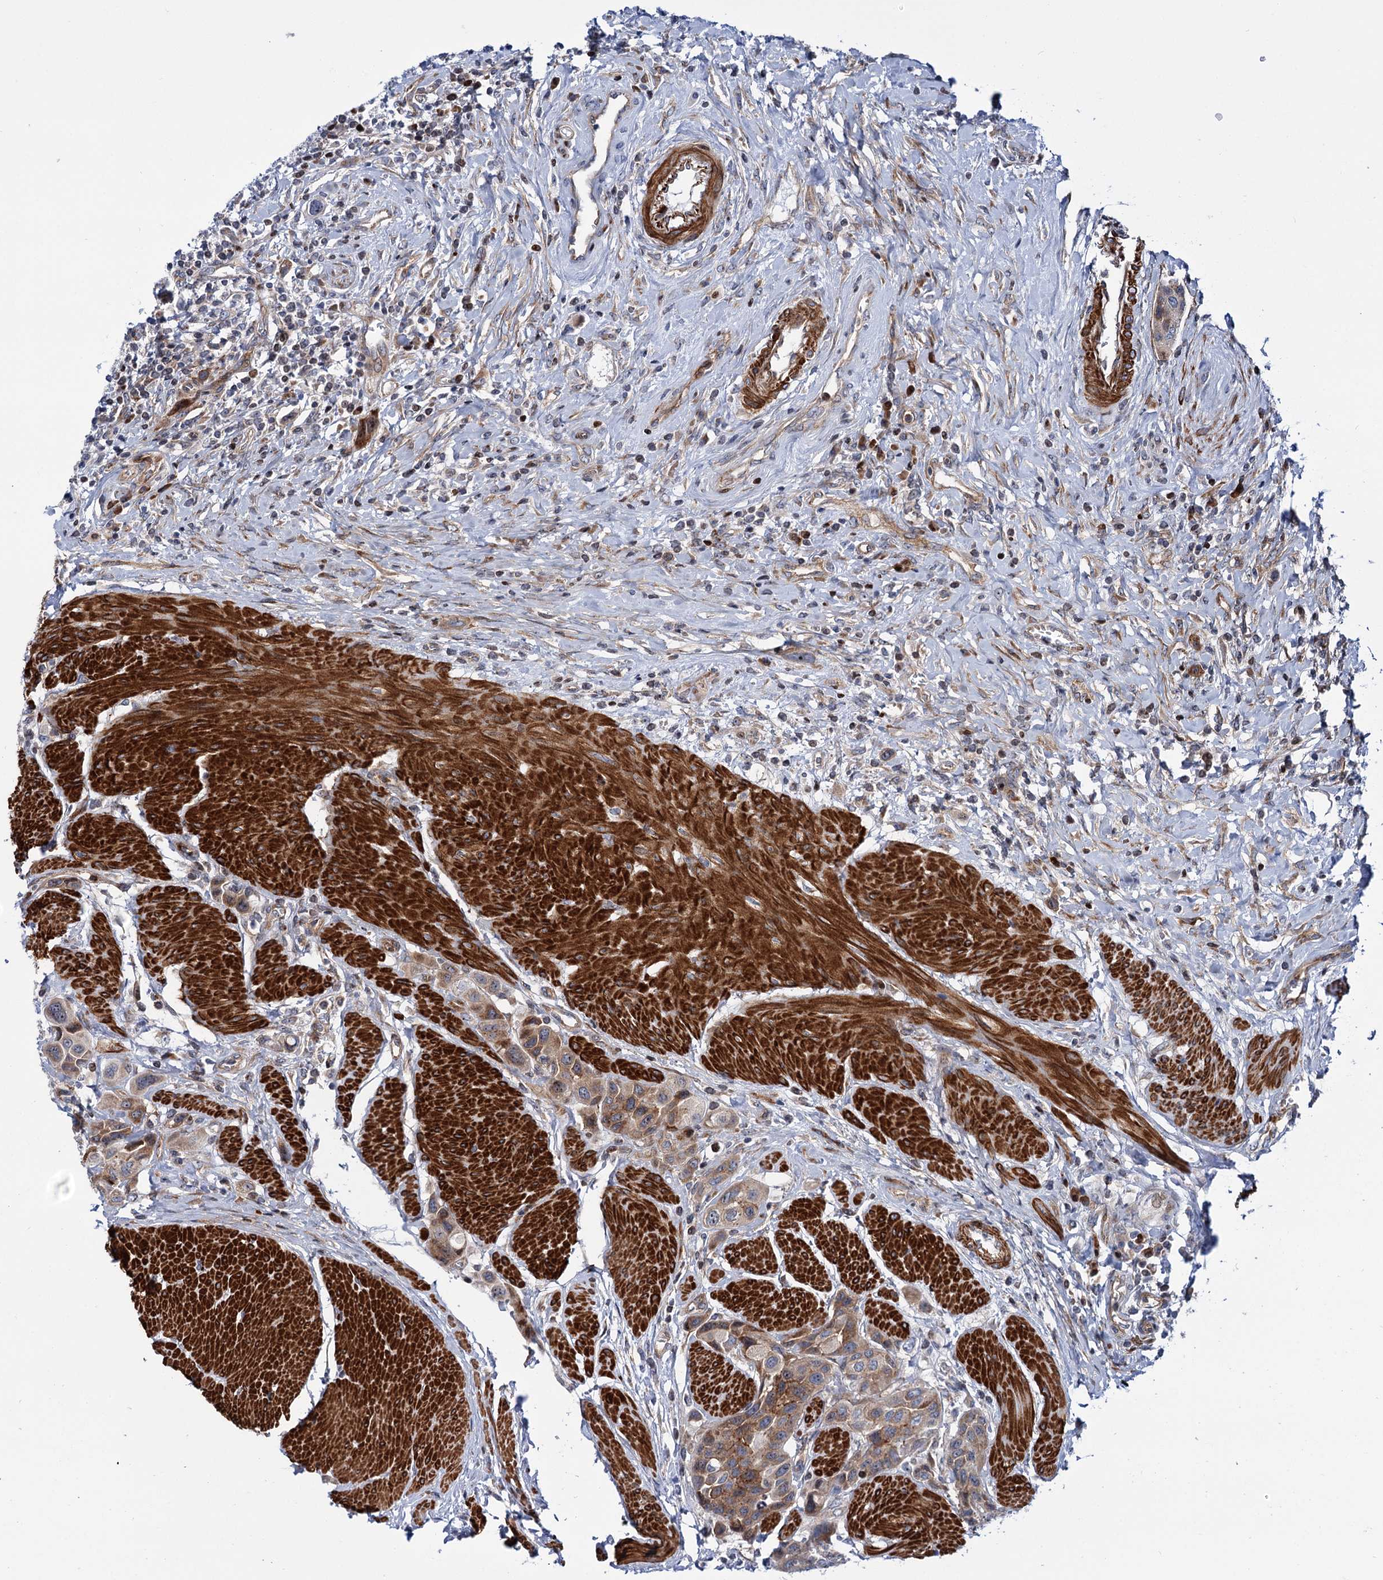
{"staining": {"intensity": "moderate", "quantity": "25%-75%", "location": "cytoplasmic/membranous"}, "tissue": "urothelial cancer", "cell_type": "Tumor cells", "image_type": "cancer", "snomed": [{"axis": "morphology", "description": "Urothelial carcinoma, High grade"}, {"axis": "topography", "description": "Urinary bladder"}], "caption": "Moderate cytoplasmic/membranous expression for a protein is identified in about 25%-75% of tumor cells of urothelial cancer using IHC.", "gene": "THAP9", "patient": {"sex": "male", "age": 50}}